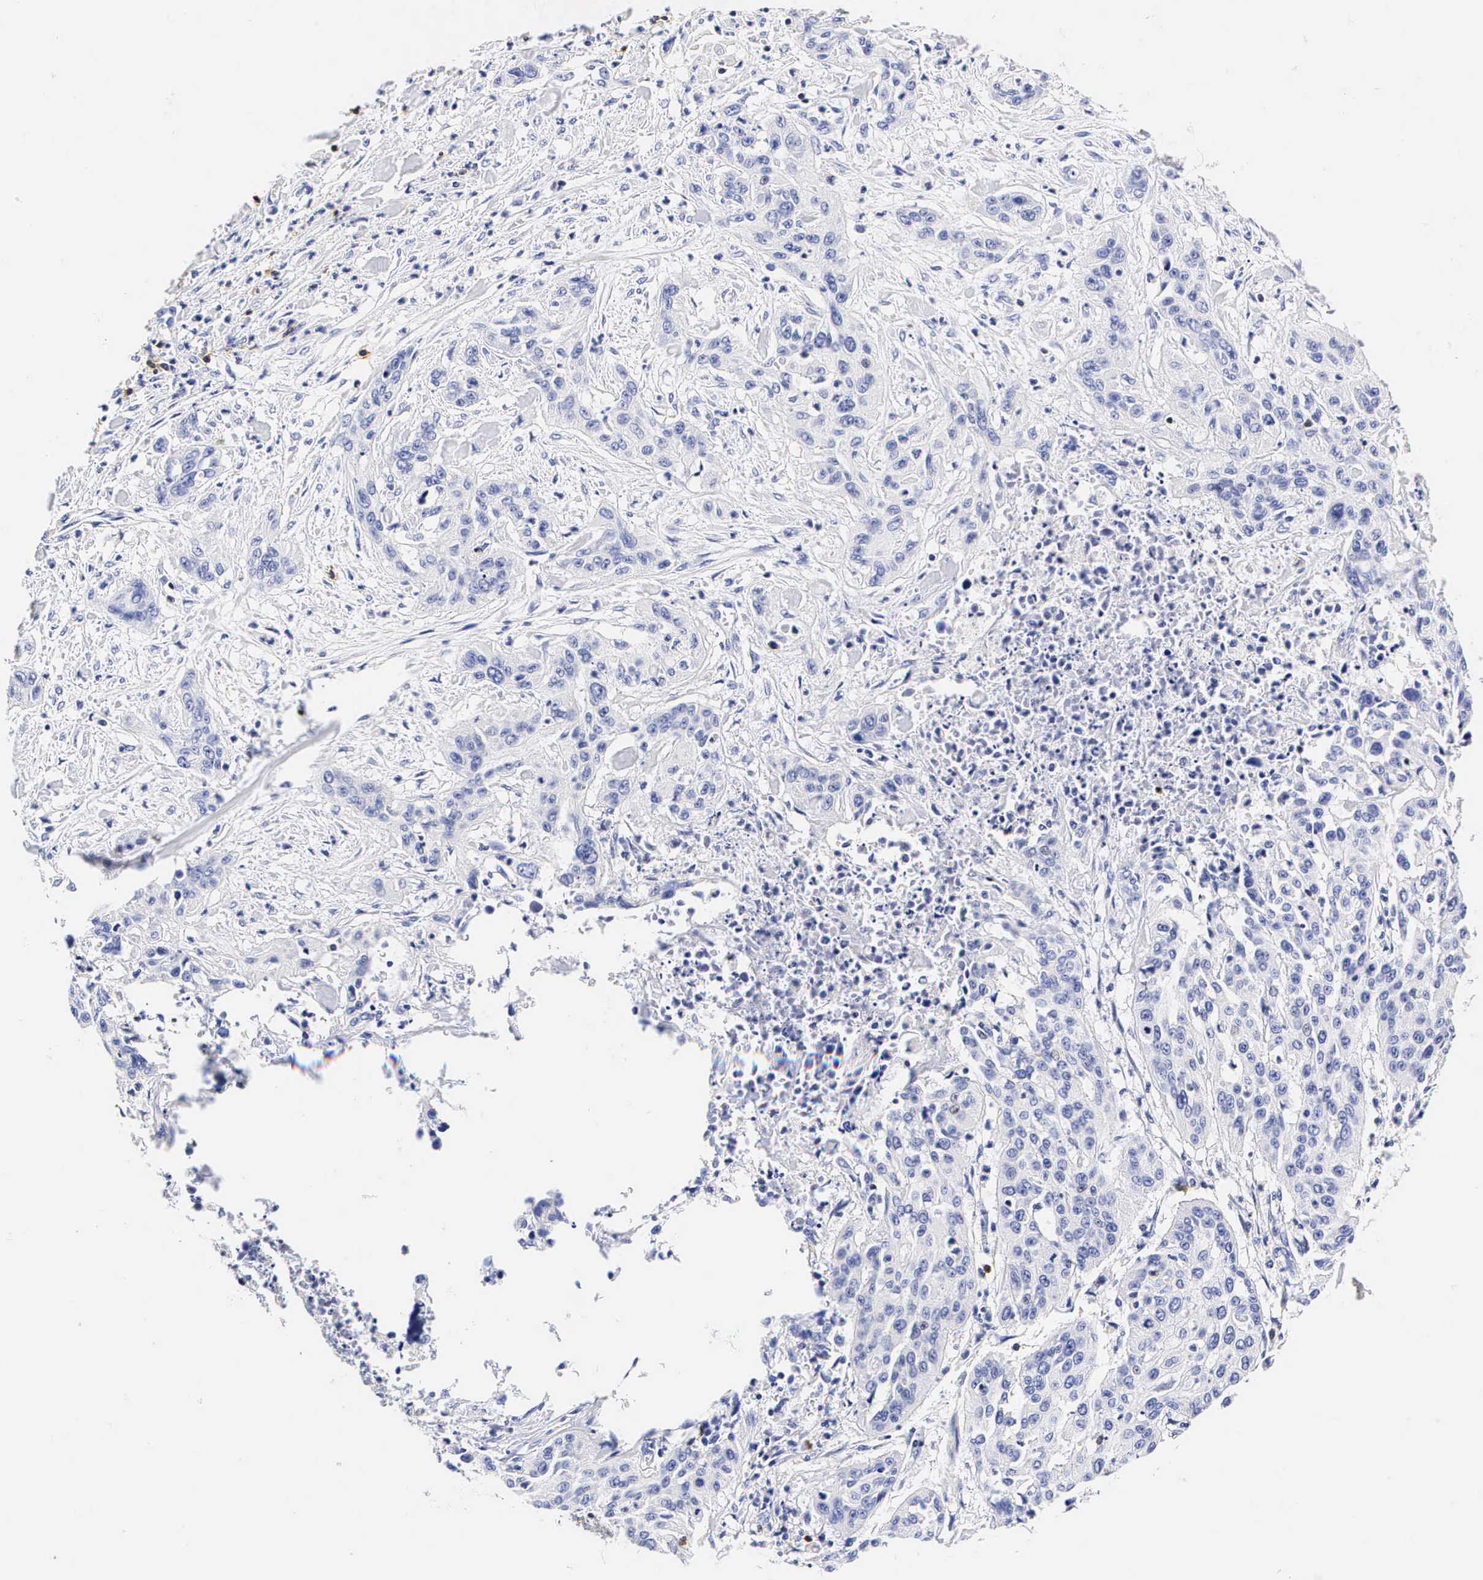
{"staining": {"intensity": "negative", "quantity": "none", "location": "none"}, "tissue": "cervical cancer", "cell_type": "Tumor cells", "image_type": "cancer", "snomed": [{"axis": "morphology", "description": "Squamous cell carcinoma, NOS"}, {"axis": "topography", "description": "Cervix"}], "caption": "IHC photomicrograph of neoplastic tissue: cervical cancer (squamous cell carcinoma) stained with DAB displays no significant protein expression in tumor cells.", "gene": "CD3E", "patient": {"sex": "female", "age": 41}}